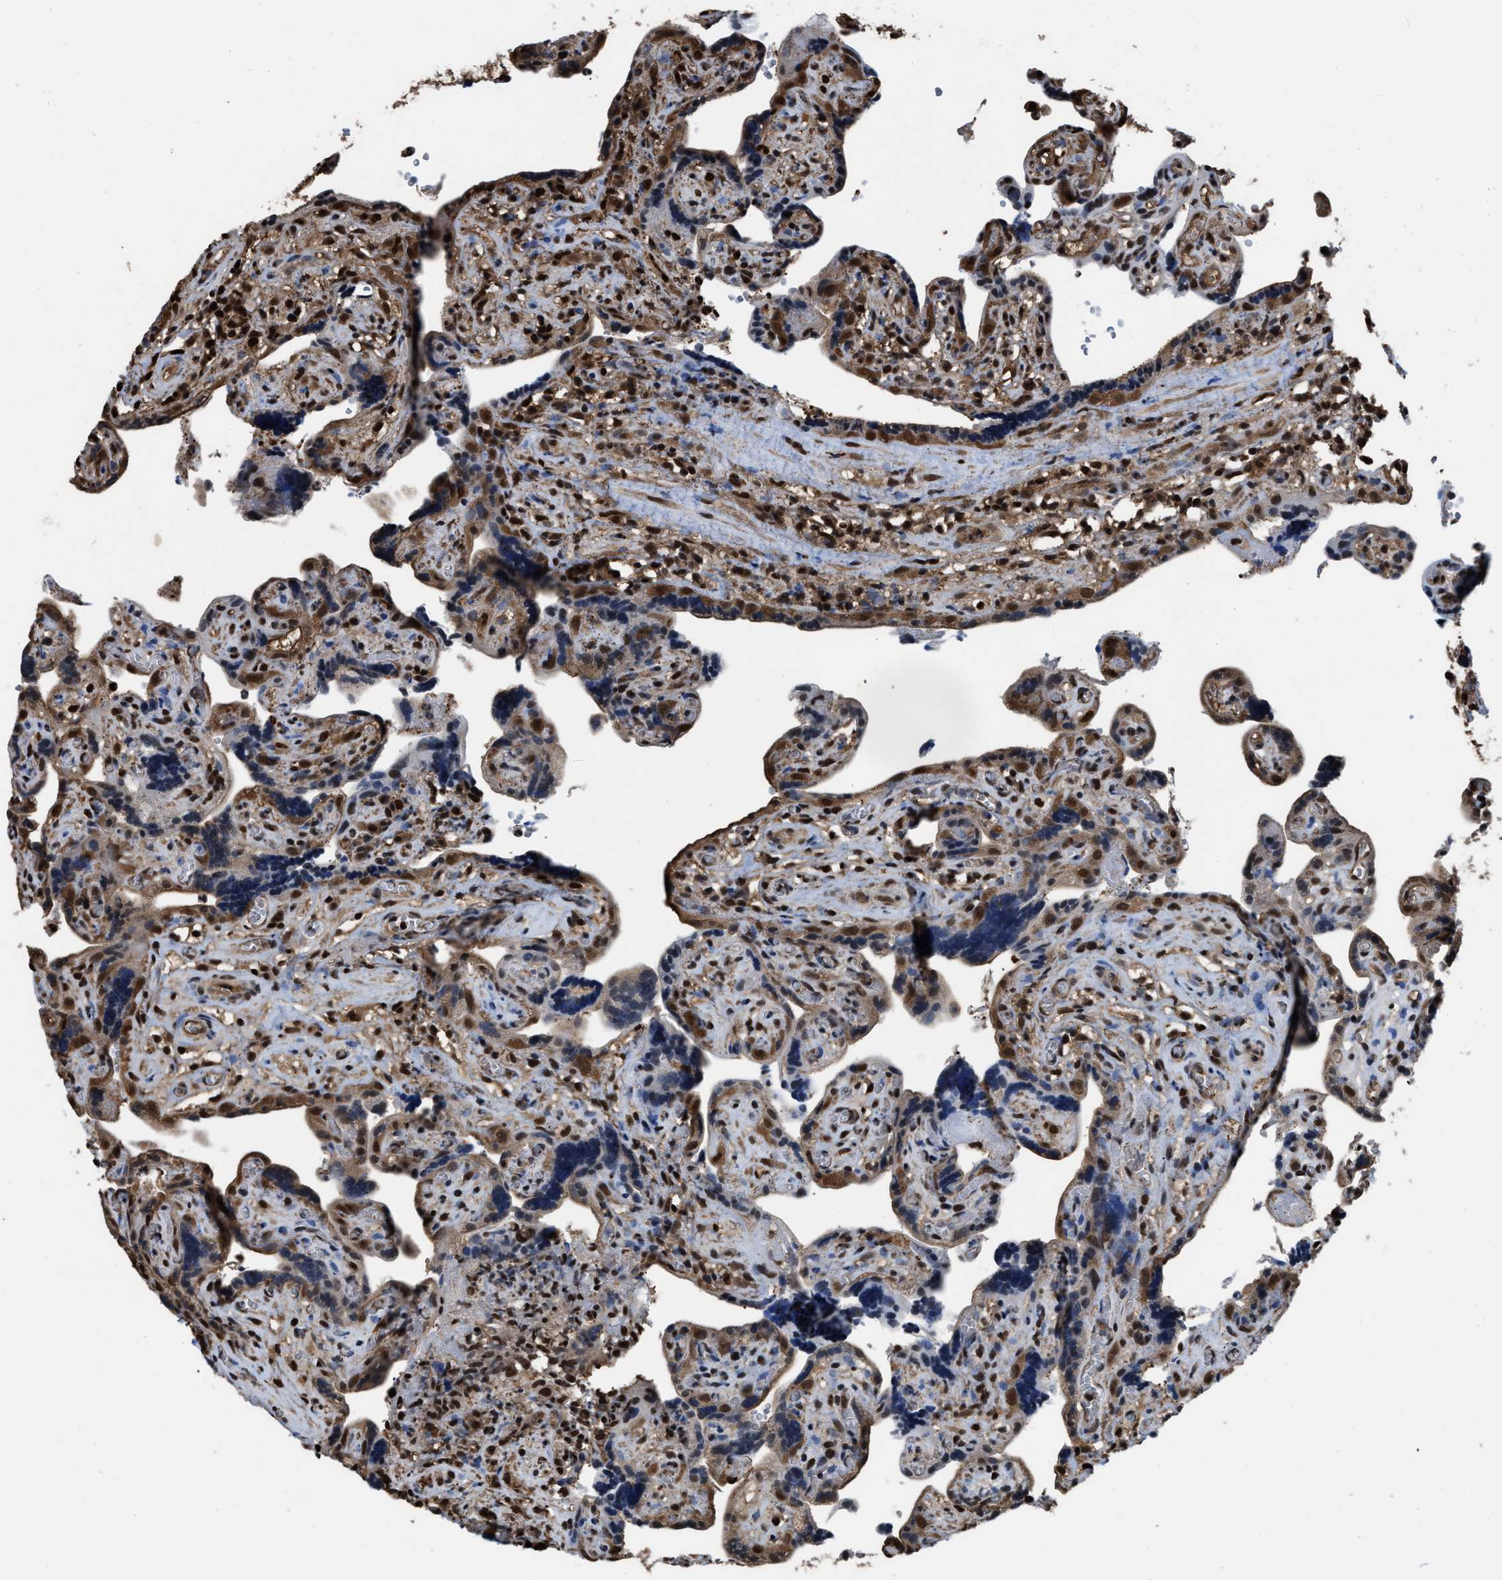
{"staining": {"intensity": "strong", "quantity": ">75%", "location": "cytoplasmic/membranous,nuclear"}, "tissue": "placenta", "cell_type": "Decidual cells", "image_type": "normal", "snomed": [{"axis": "morphology", "description": "Normal tissue, NOS"}, {"axis": "topography", "description": "Placenta"}], "caption": "Placenta stained with immunohistochemistry displays strong cytoplasmic/membranous,nuclear staining in about >75% of decidual cells.", "gene": "FNTA", "patient": {"sex": "female", "age": 30}}